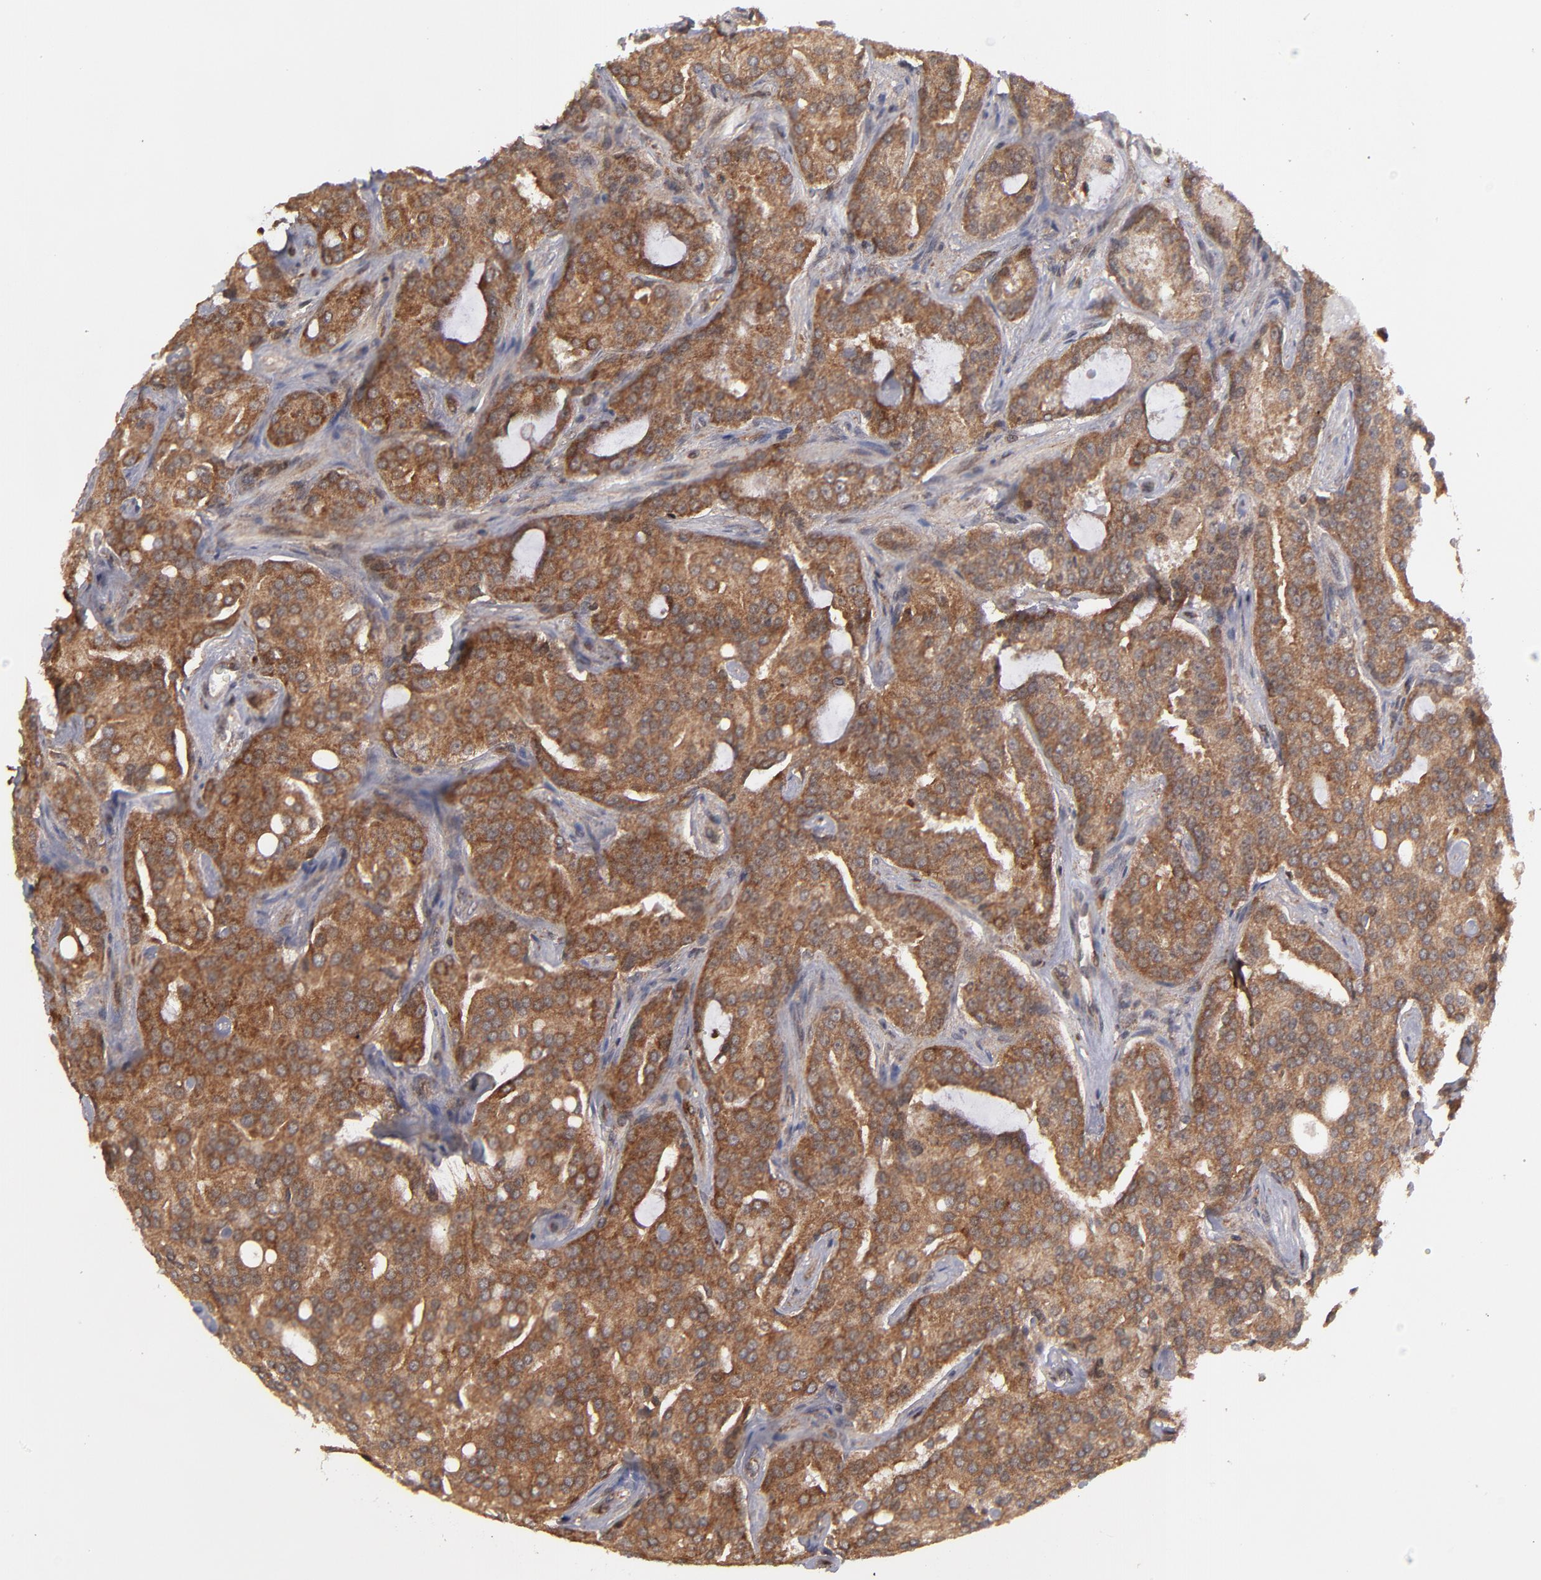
{"staining": {"intensity": "strong", "quantity": ">75%", "location": "cytoplasmic/membranous,nuclear"}, "tissue": "prostate cancer", "cell_type": "Tumor cells", "image_type": "cancer", "snomed": [{"axis": "morphology", "description": "Adenocarcinoma, High grade"}, {"axis": "topography", "description": "Prostate"}], "caption": "Immunohistochemistry (IHC) of human prostate cancer (adenocarcinoma (high-grade)) displays high levels of strong cytoplasmic/membranous and nuclear staining in approximately >75% of tumor cells.", "gene": "RGS6", "patient": {"sex": "male", "age": 72}}